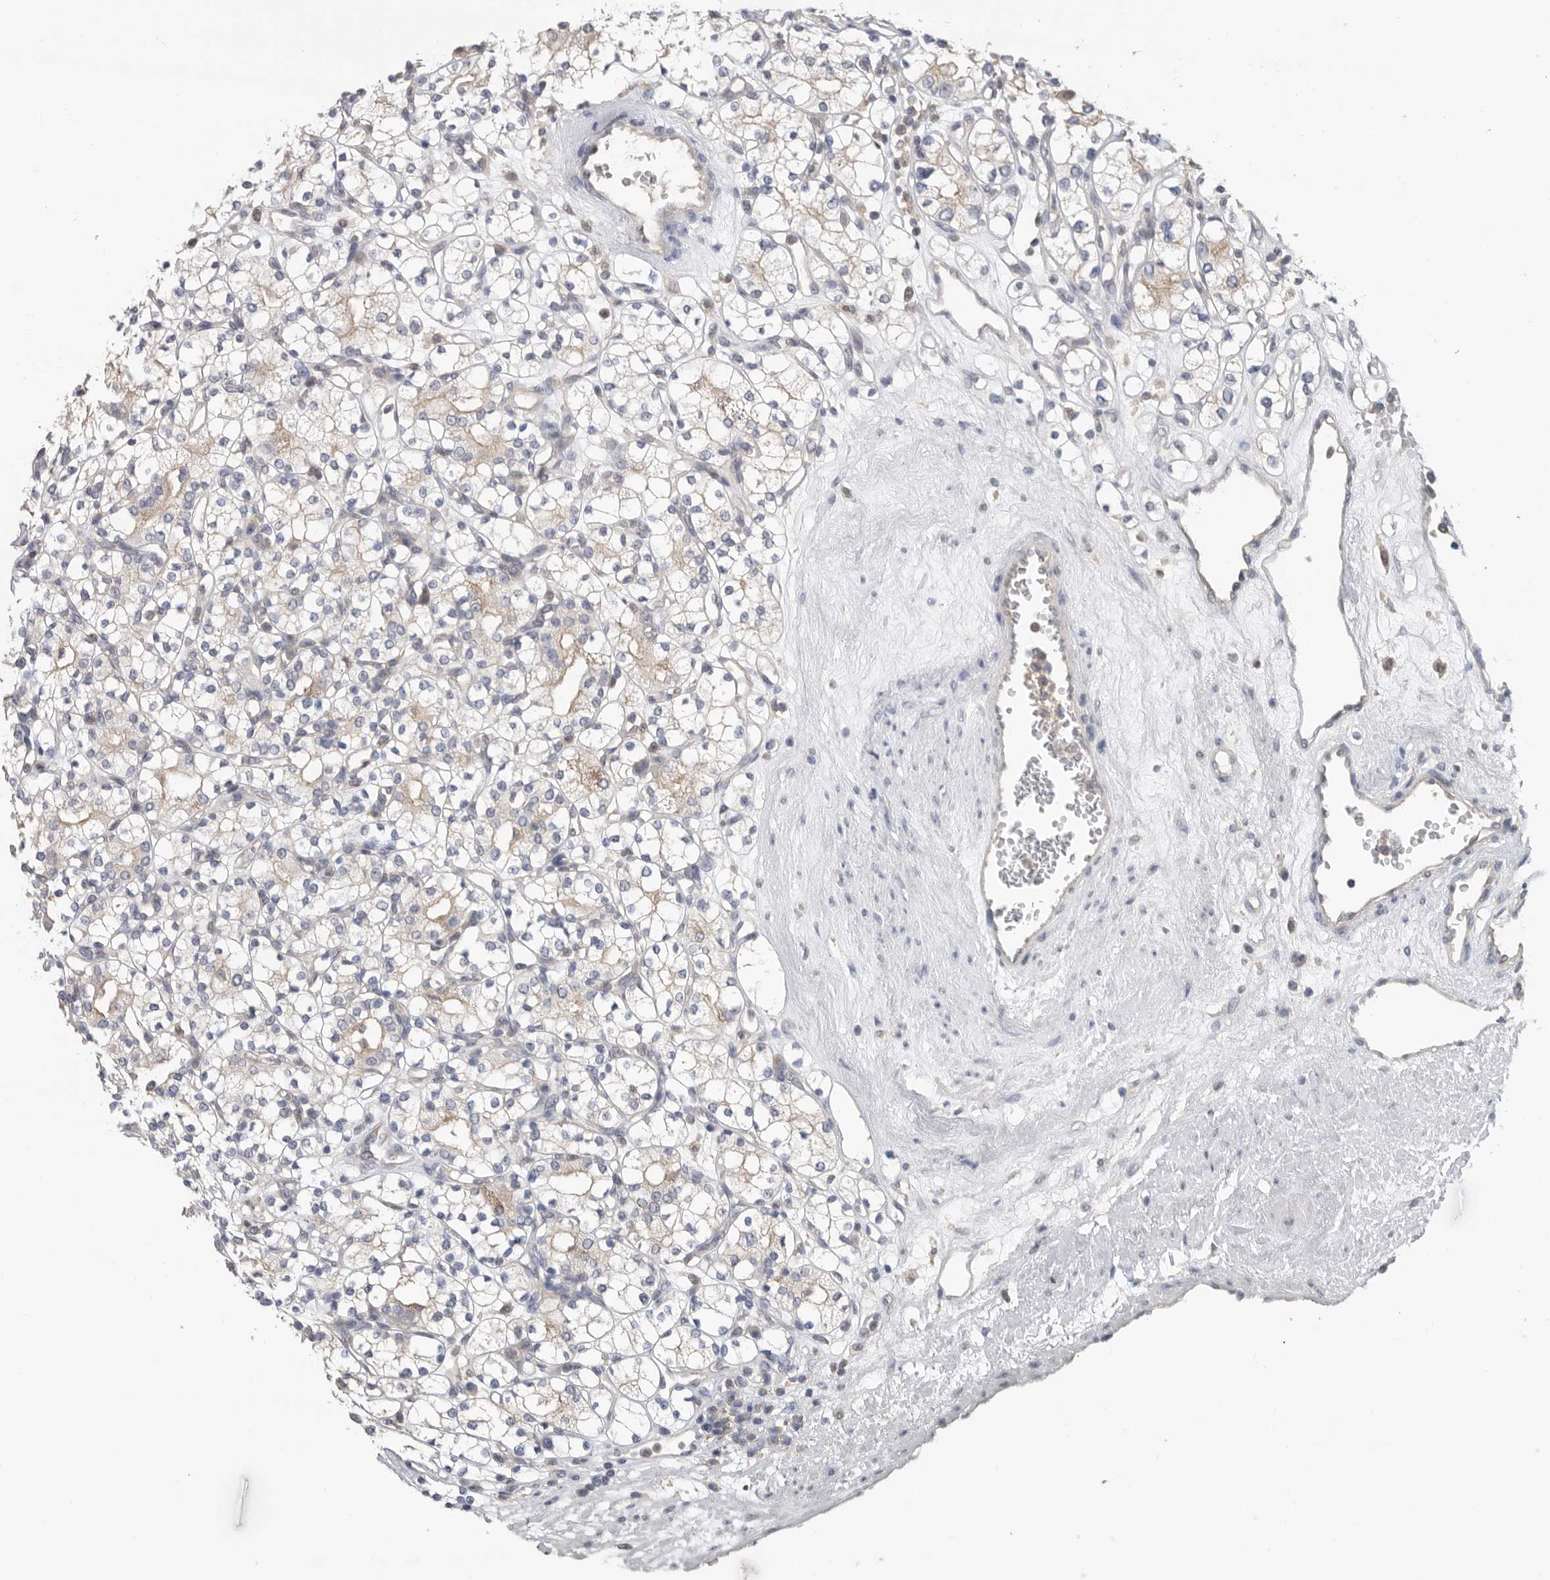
{"staining": {"intensity": "weak", "quantity": "25%-75%", "location": "cytoplasmic/membranous"}, "tissue": "renal cancer", "cell_type": "Tumor cells", "image_type": "cancer", "snomed": [{"axis": "morphology", "description": "Adenocarcinoma, NOS"}, {"axis": "topography", "description": "Kidney"}], "caption": "Human renal adenocarcinoma stained with a protein marker reveals weak staining in tumor cells.", "gene": "KLK5", "patient": {"sex": "male", "age": 77}}